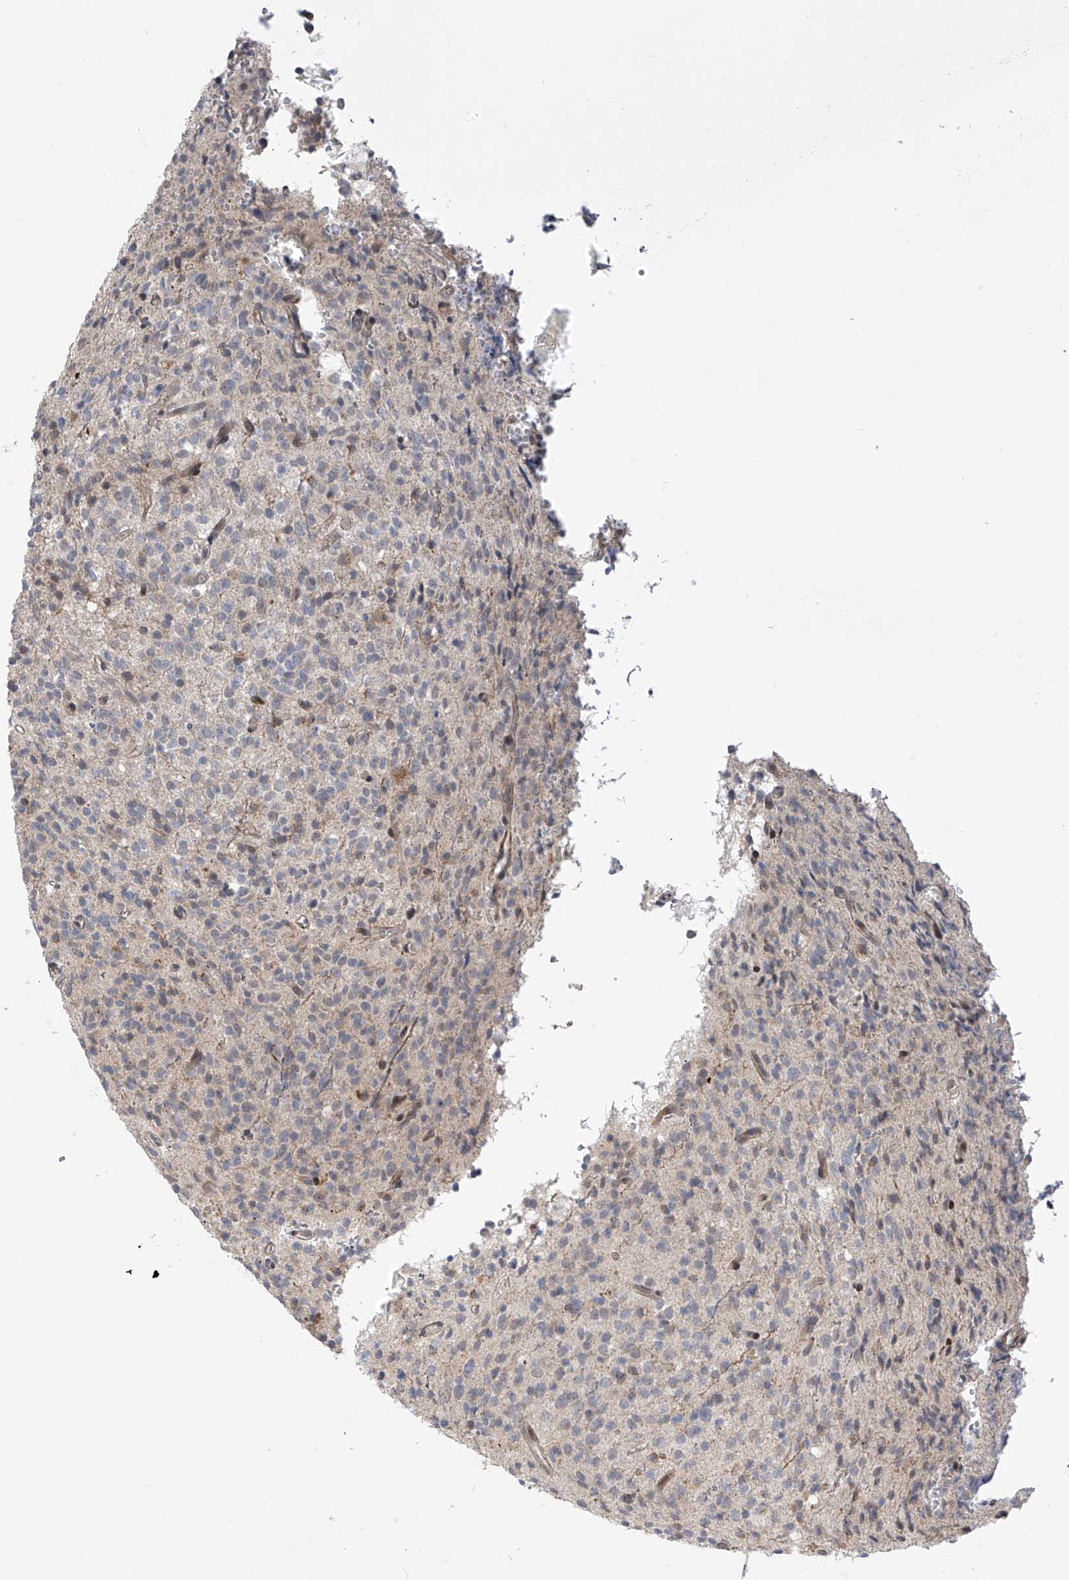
{"staining": {"intensity": "weak", "quantity": "<25%", "location": "cytoplasmic/membranous"}, "tissue": "glioma", "cell_type": "Tumor cells", "image_type": "cancer", "snomed": [{"axis": "morphology", "description": "Glioma, malignant, High grade"}, {"axis": "topography", "description": "Brain"}], "caption": "High power microscopy photomicrograph of an immunohistochemistry histopathology image of malignant glioma (high-grade), revealing no significant staining in tumor cells.", "gene": "ZNF641", "patient": {"sex": "male", "age": 34}}